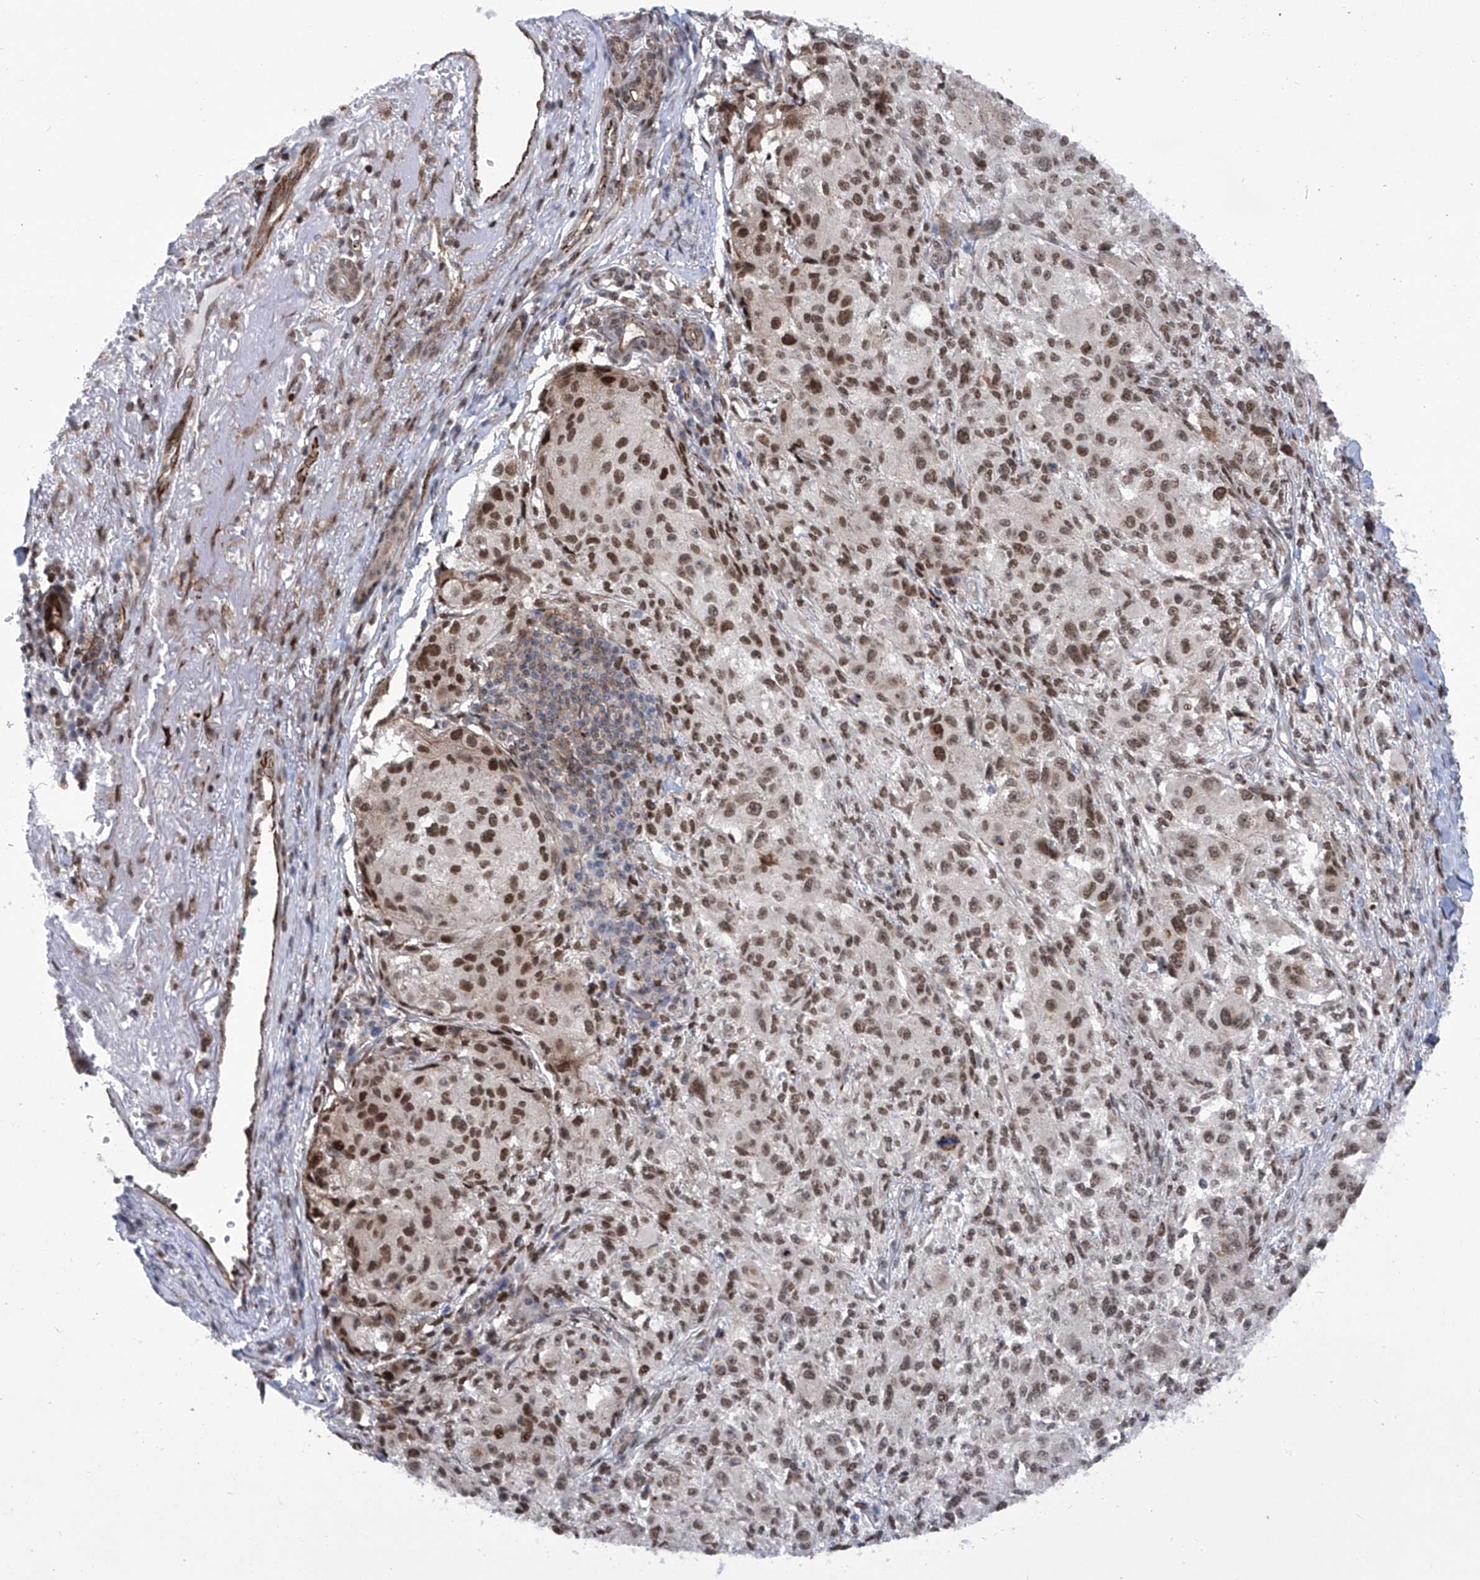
{"staining": {"intensity": "moderate", "quantity": ">75%", "location": "nuclear"}, "tissue": "melanoma", "cell_type": "Tumor cells", "image_type": "cancer", "snomed": [{"axis": "morphology", "description": "Necrosis, NOS"}, {"axis": "morphology", "description": "Malignant melanoma, NOS"}, {"axis": "topography", "description": "Skin"}], "caption": "A high-resolution image shows IHC staining of malignant melanoma, which exhibits moderate nuclear expression in approximately >75% of tumor cells.", "gene": "CEP290", "patient": {"sex": "female", "age": 87}}